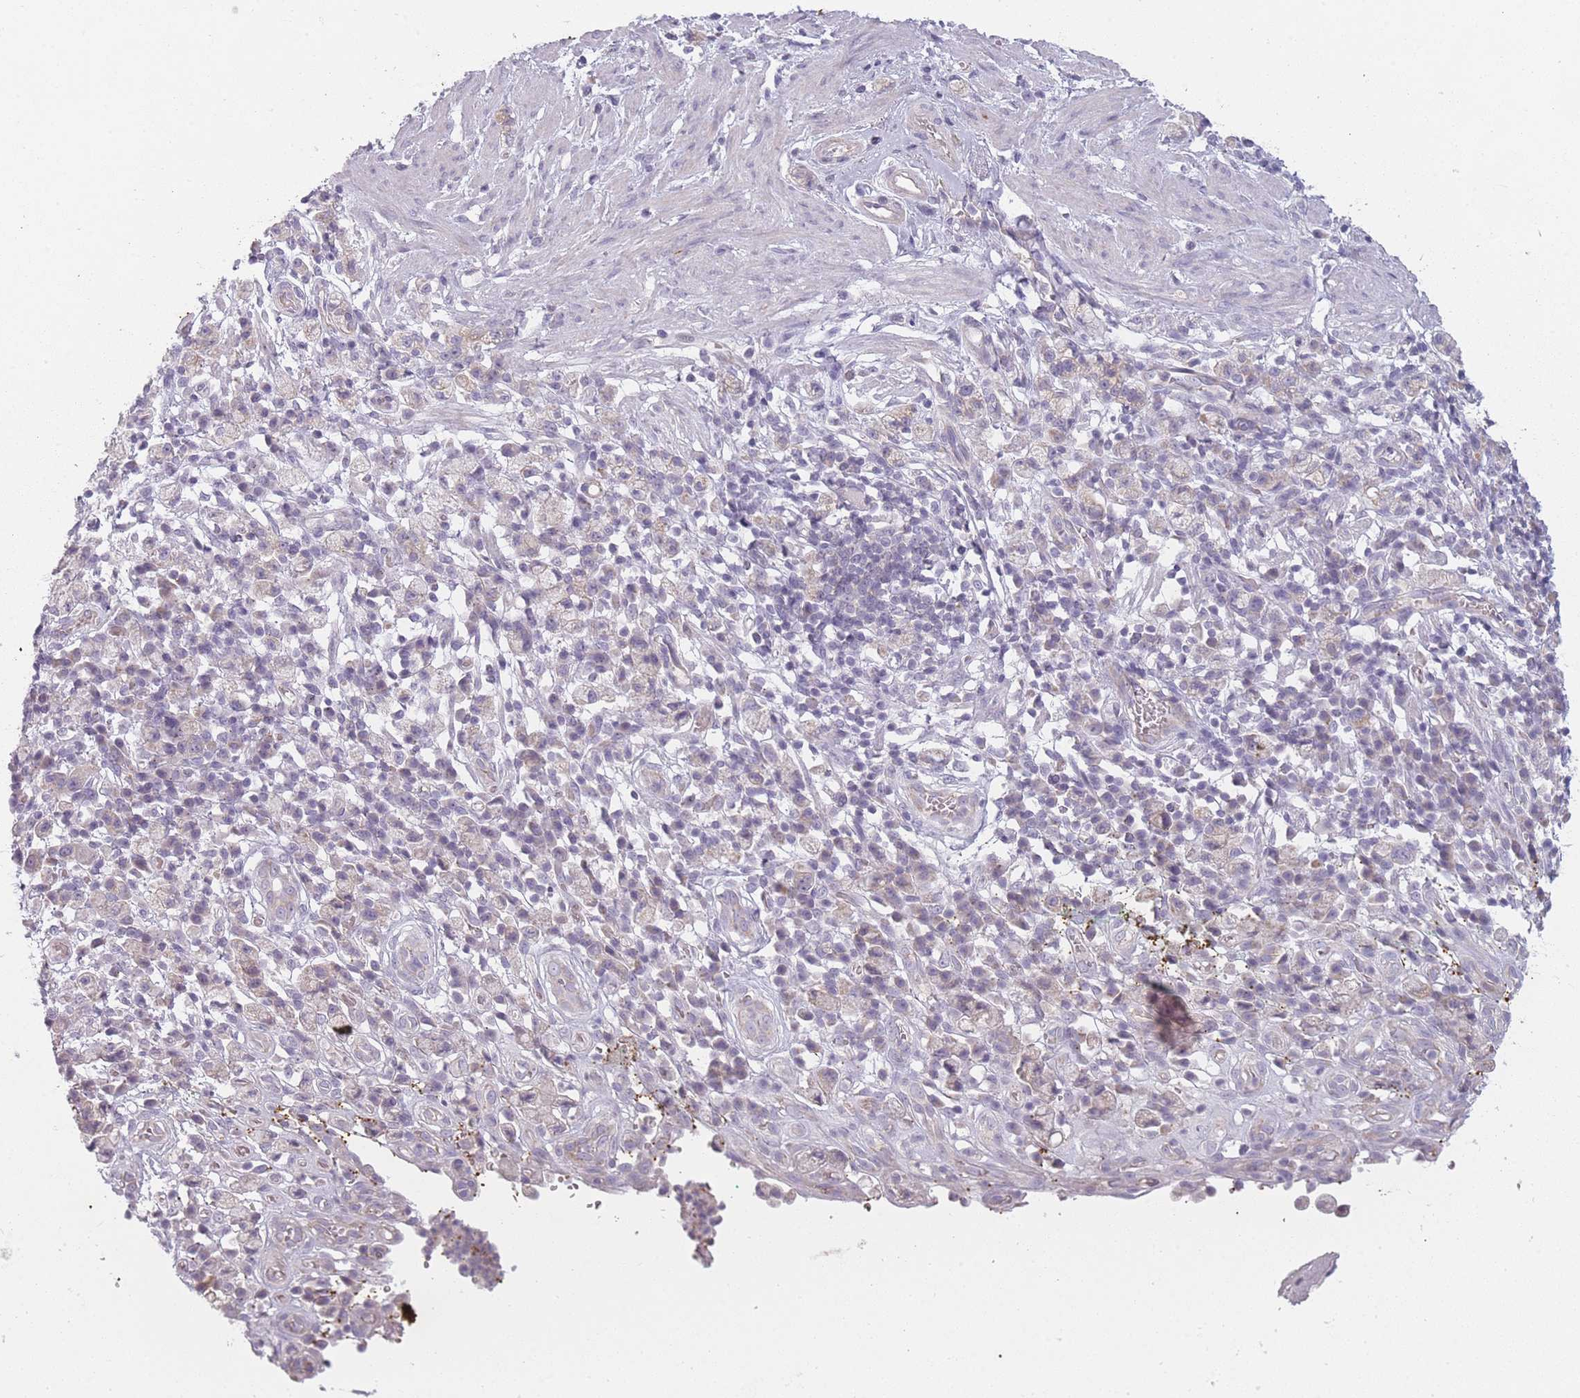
{"staining": {"intensity": "negative", "quantity": "none", "location": "none"}, "tissue": "stomach cancer", "cell_type": "Tumor cells", "image_type": "cancer", "snomed": [{"axis": "morphology", "description": "Adenocarcinoma, NOS"}, {"axis": "topography", "description": "Stomach"}], "caption": "The image exhibits no significant positivity in tumor cells of adenocarcinoma (stomach).", "gene": "NT5DC2", "patient": {"sex": "male", "age": 77}}